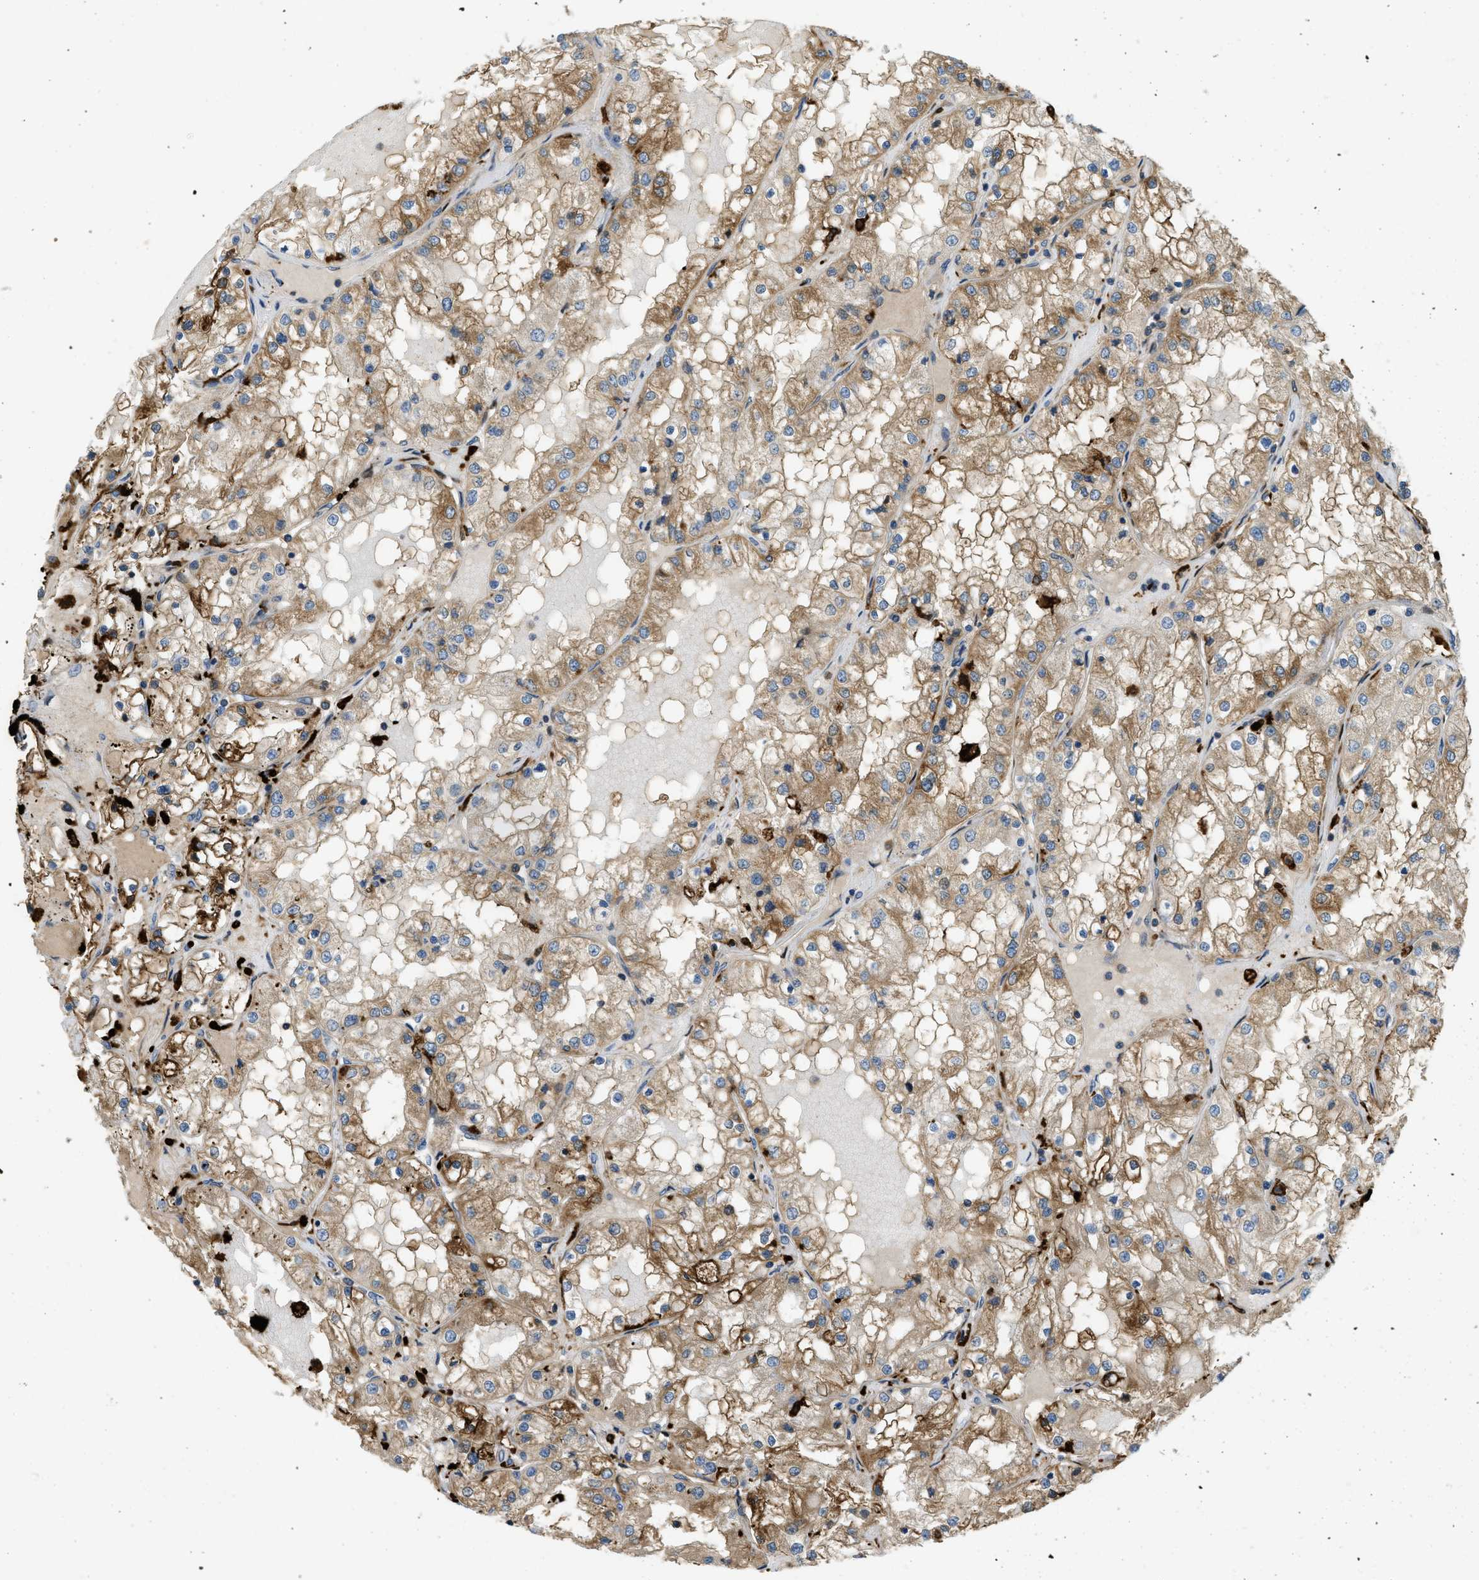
{"staining": {"intensity": "moderate", "quantity": ">75%", "location": "cytoplasmic/membranous"}, "tissue": "renal cancer", "cell_type": "Tumor cells", "image_type": "cancer", "snomed": [{"axis": "morphology", "description": "Adenocarcinoma, NOS"}, {"axis": "topography", "description": "Kidney"}], "caption": "Protein staining of renal adenocarcinoma tissue reveals moderate cytoplasmic/membranous expression in about >75% of tumor cells. (DAB IHC with brightfield microscopy, high magnification).", "gene": "RFFL", "patient": {"sex": "male", "age": 68}}